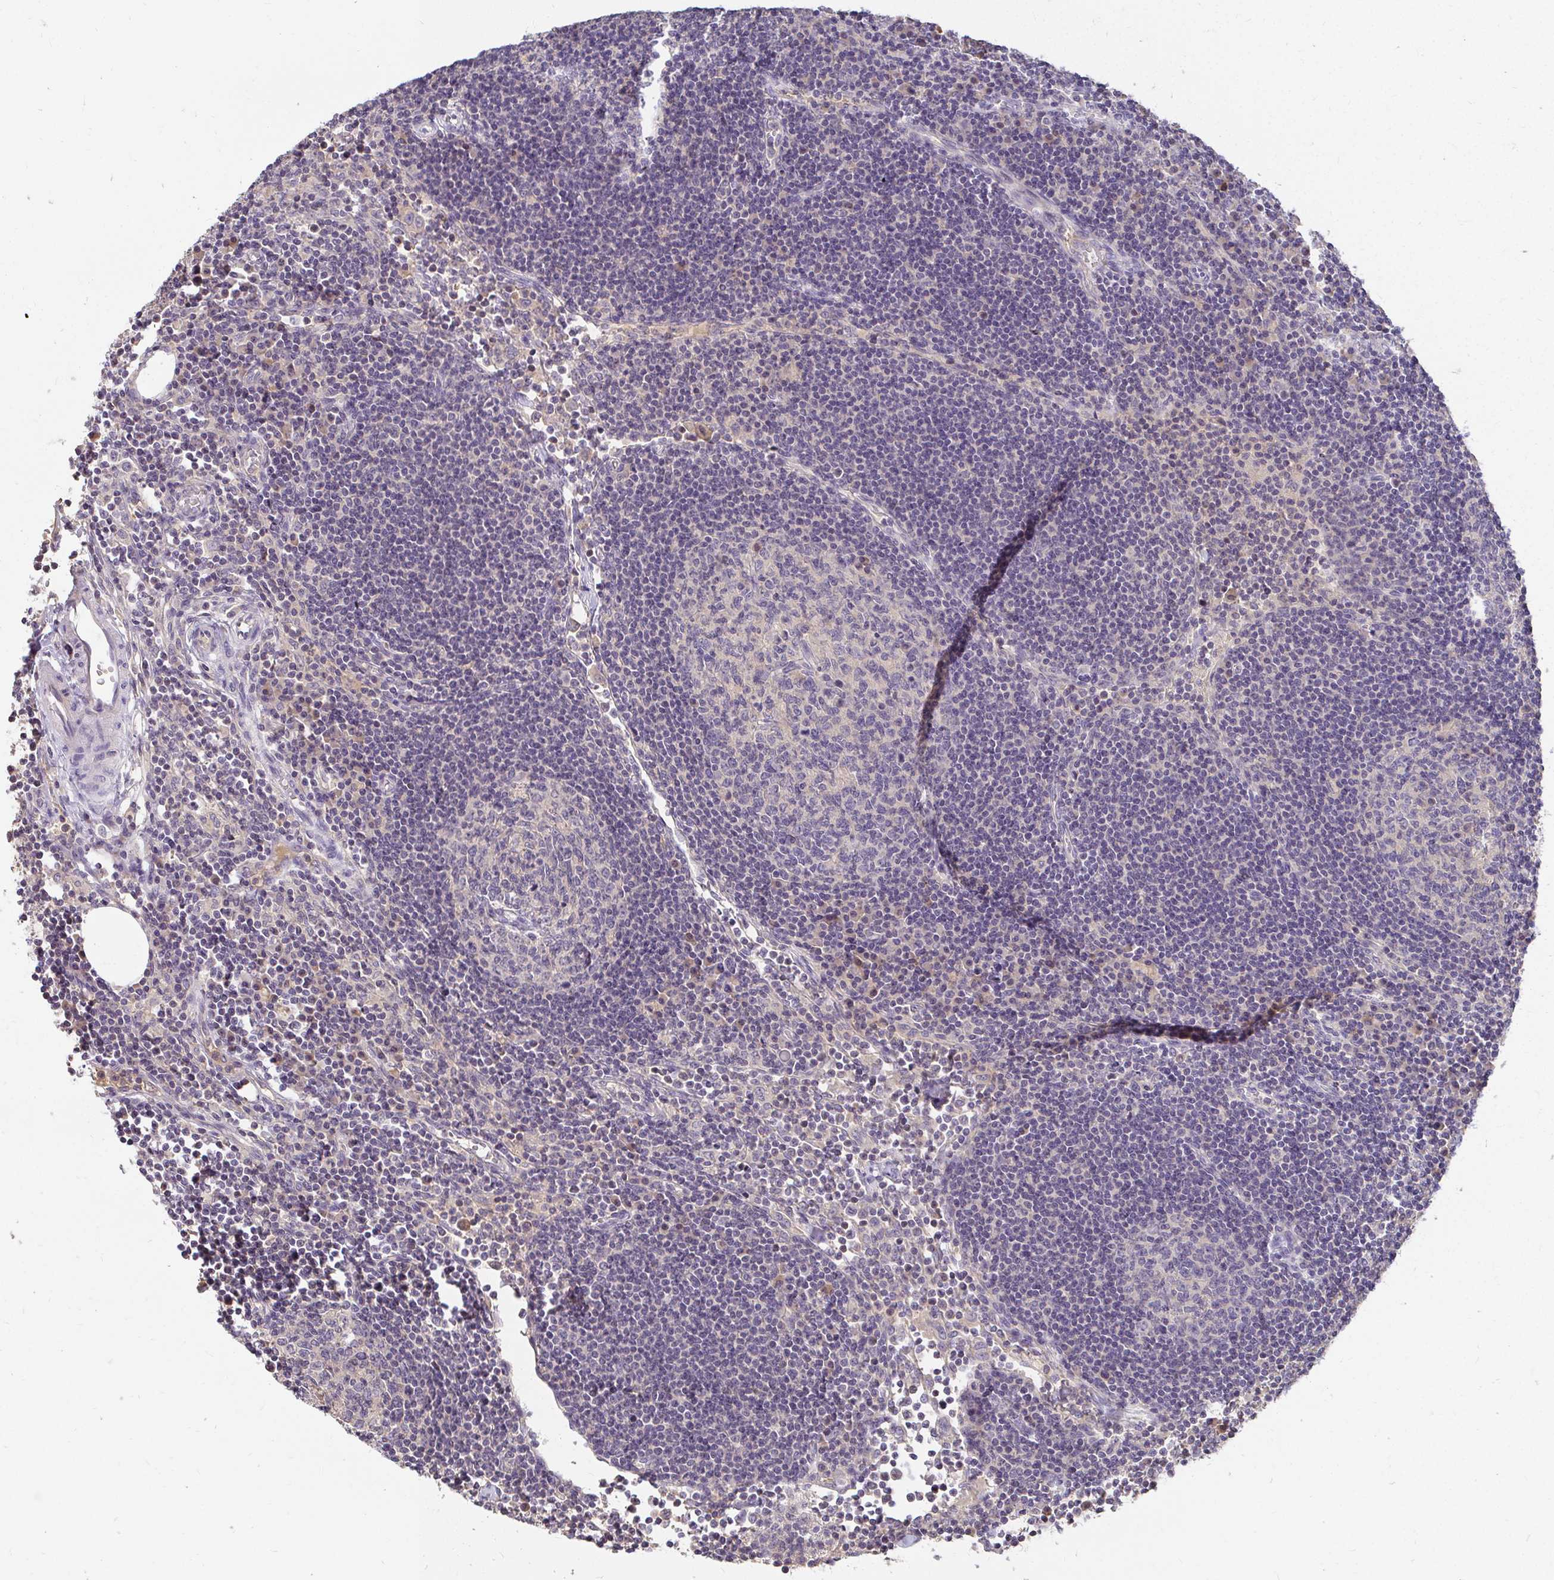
{"staining": {"intensity": "negative", "quantity": "none", "location": "none"}, "tissue": "lymph node", "cell_type": "Germinal center cells", "image_type": "normal", "snomed": [{"axis": "morphology", "description": "Normal tissue, NOS"}, {"axis": "topography", "description": "Lymph node"}], "caption": "Germinal center cells show no significant staining in normal lymph node. Nuclei are stained in blue.", "gene": "LOXL4", "patient": {"sex": "male", "age": 67}}